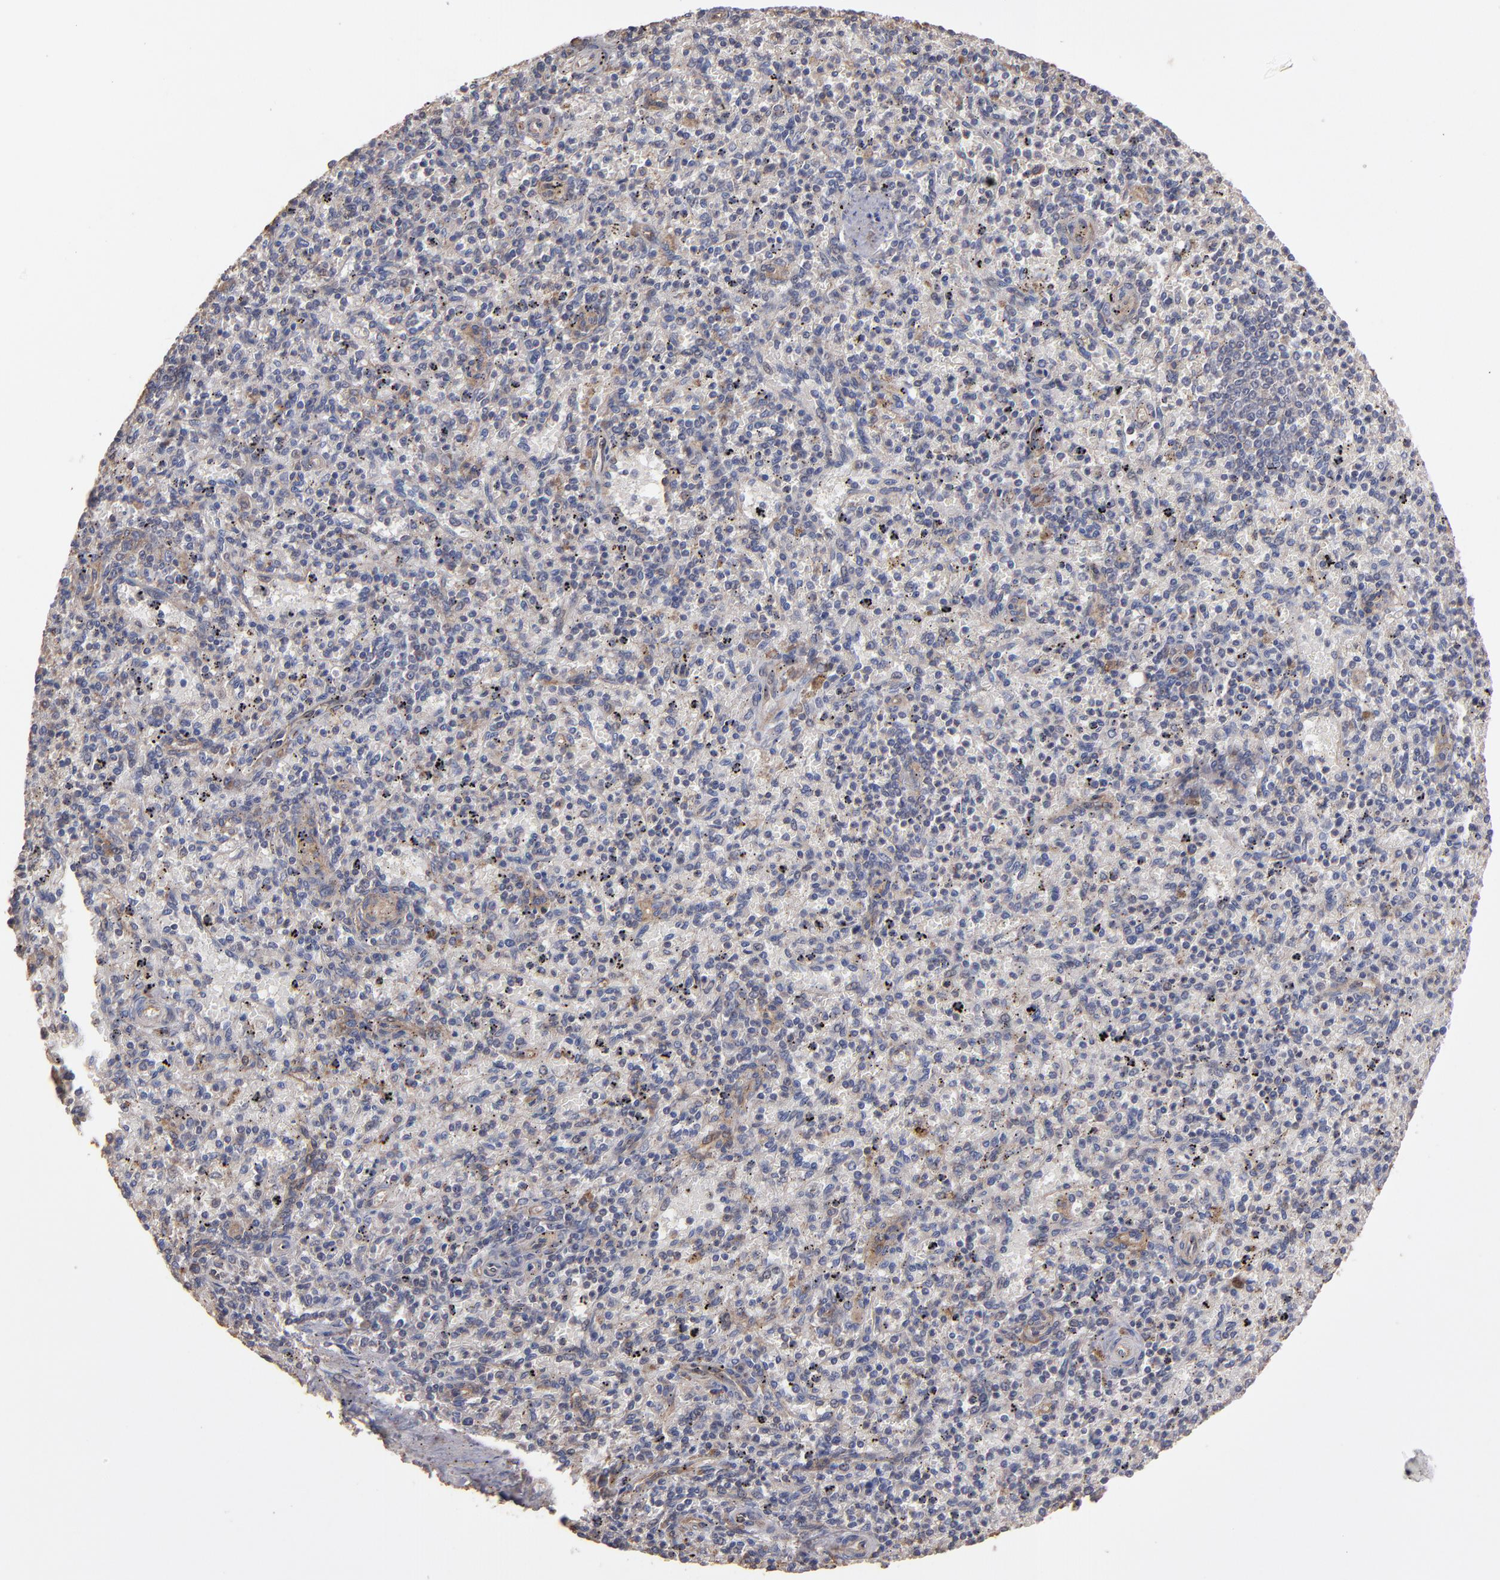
{"staining": {"intensity": "moderate", "quantity": "<25%", "location": "cytoplasmic/membranous"}, "tissue": "spleen", "cell_type": "Cells in red pulp", "image_type": "normal", "snomed": [{"axis": "morphology", "description": "Normal tissue, NOS"}, {"axis": "topography", "description": "Spleen"}], "caption": "Cells in red pulp display low levels of moderate cytoplasmic/membranous positivity in approximately <25% of cells in benign spleen. (Stains: DAB in brown, nuclei in blue, Microscopy: brightfield microscopy at high magnification).", "gene": "DMD", "patient": {"sex": "male", "age": 72}}